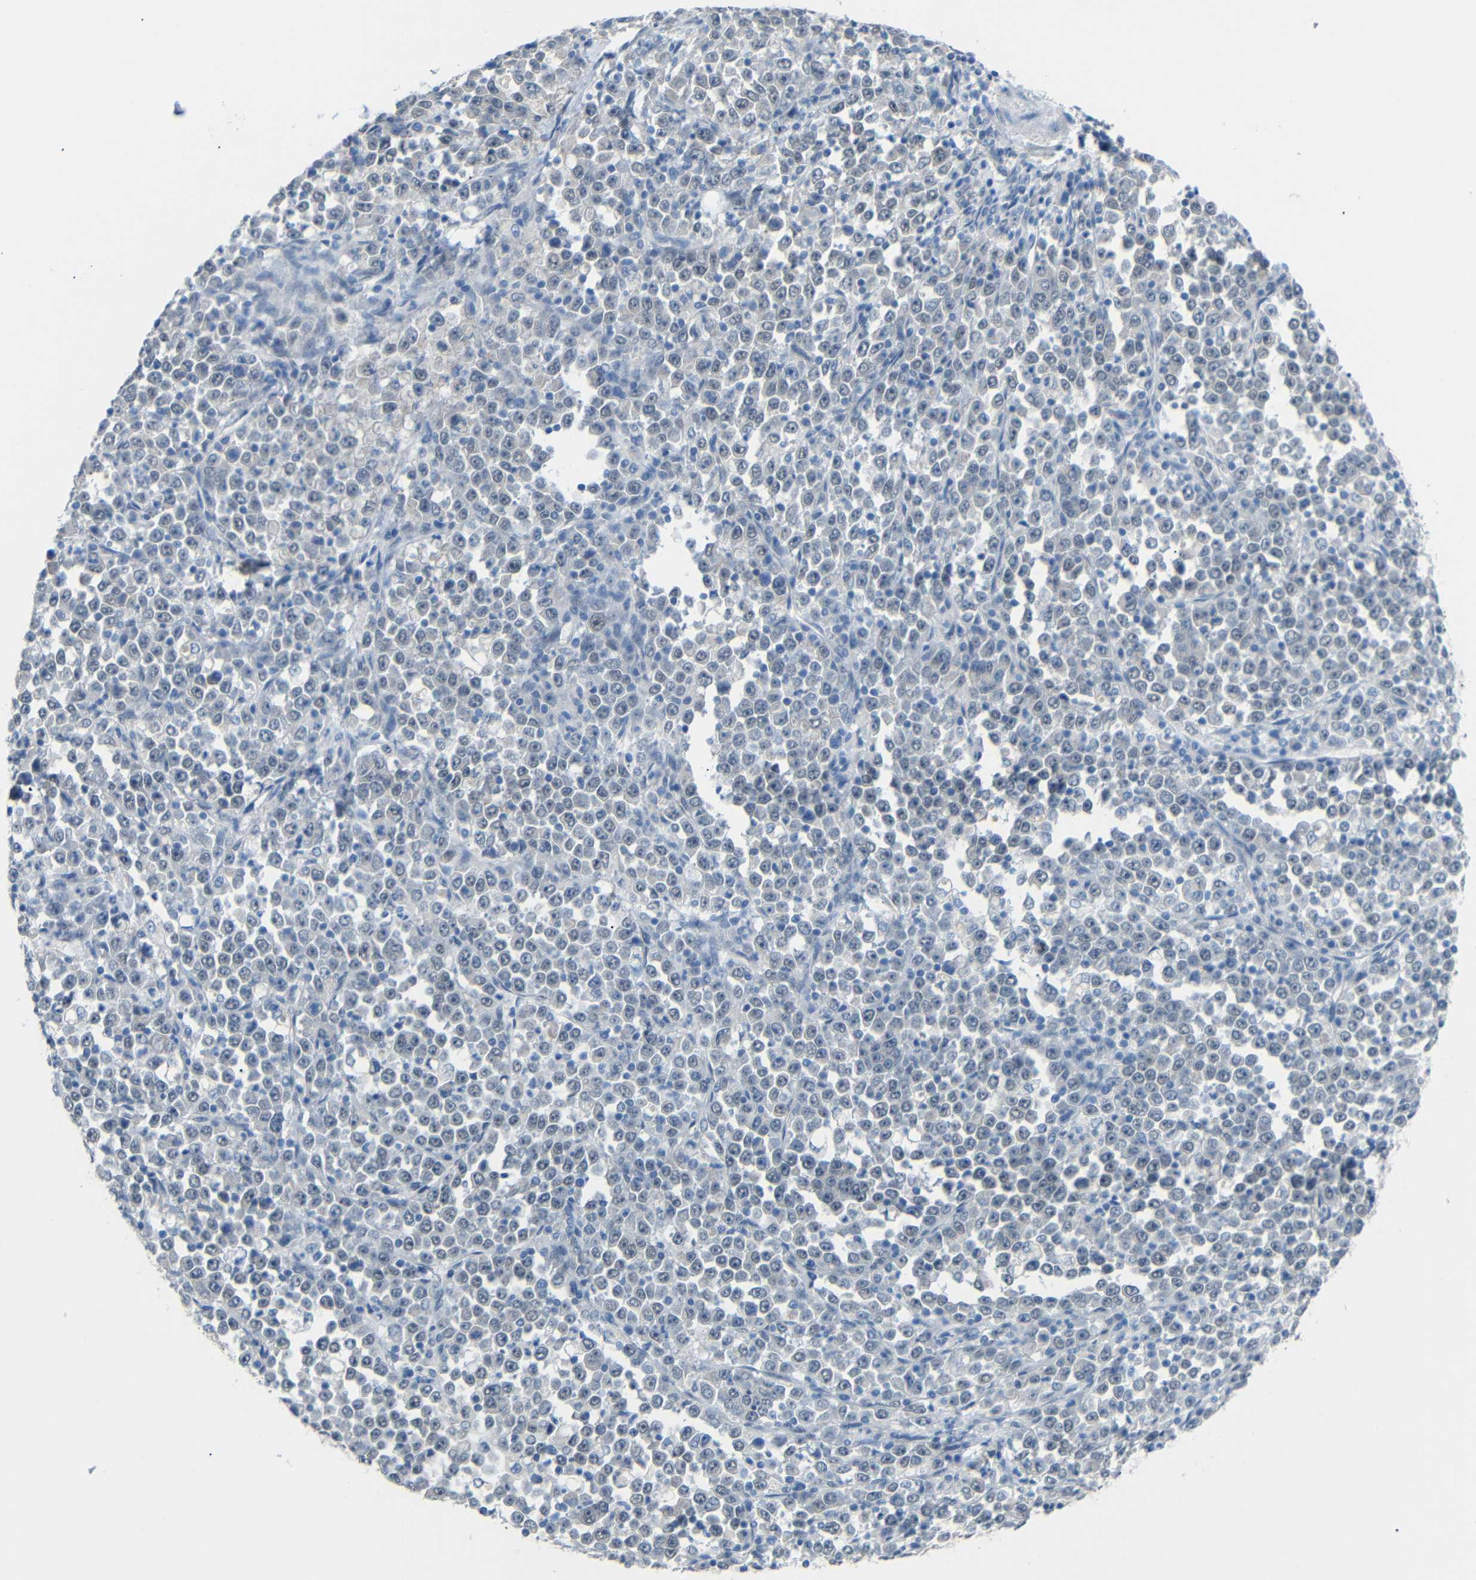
{"staining": {"intensity": "negative", "quantity": "none", "location": "none"}, "tissue": "stomach cancer", "cell_type": "Tumor cells", "image_type": "cancer", "snomed": [{"axis": "morphology", "description": "Normal tissue, NOS"}, {"axis": "morphology", "description": "Adenocarcinoma, NOS"}, {"axis": "topography", "description": "Stomach, upper"}, {"axis": "topography", "description": "Stomach"}], "caption": "Tumor cells show no significant expression in stomach cancer.", "gene": "GPR158", "patient": {"sex": "male", "age": 59}}